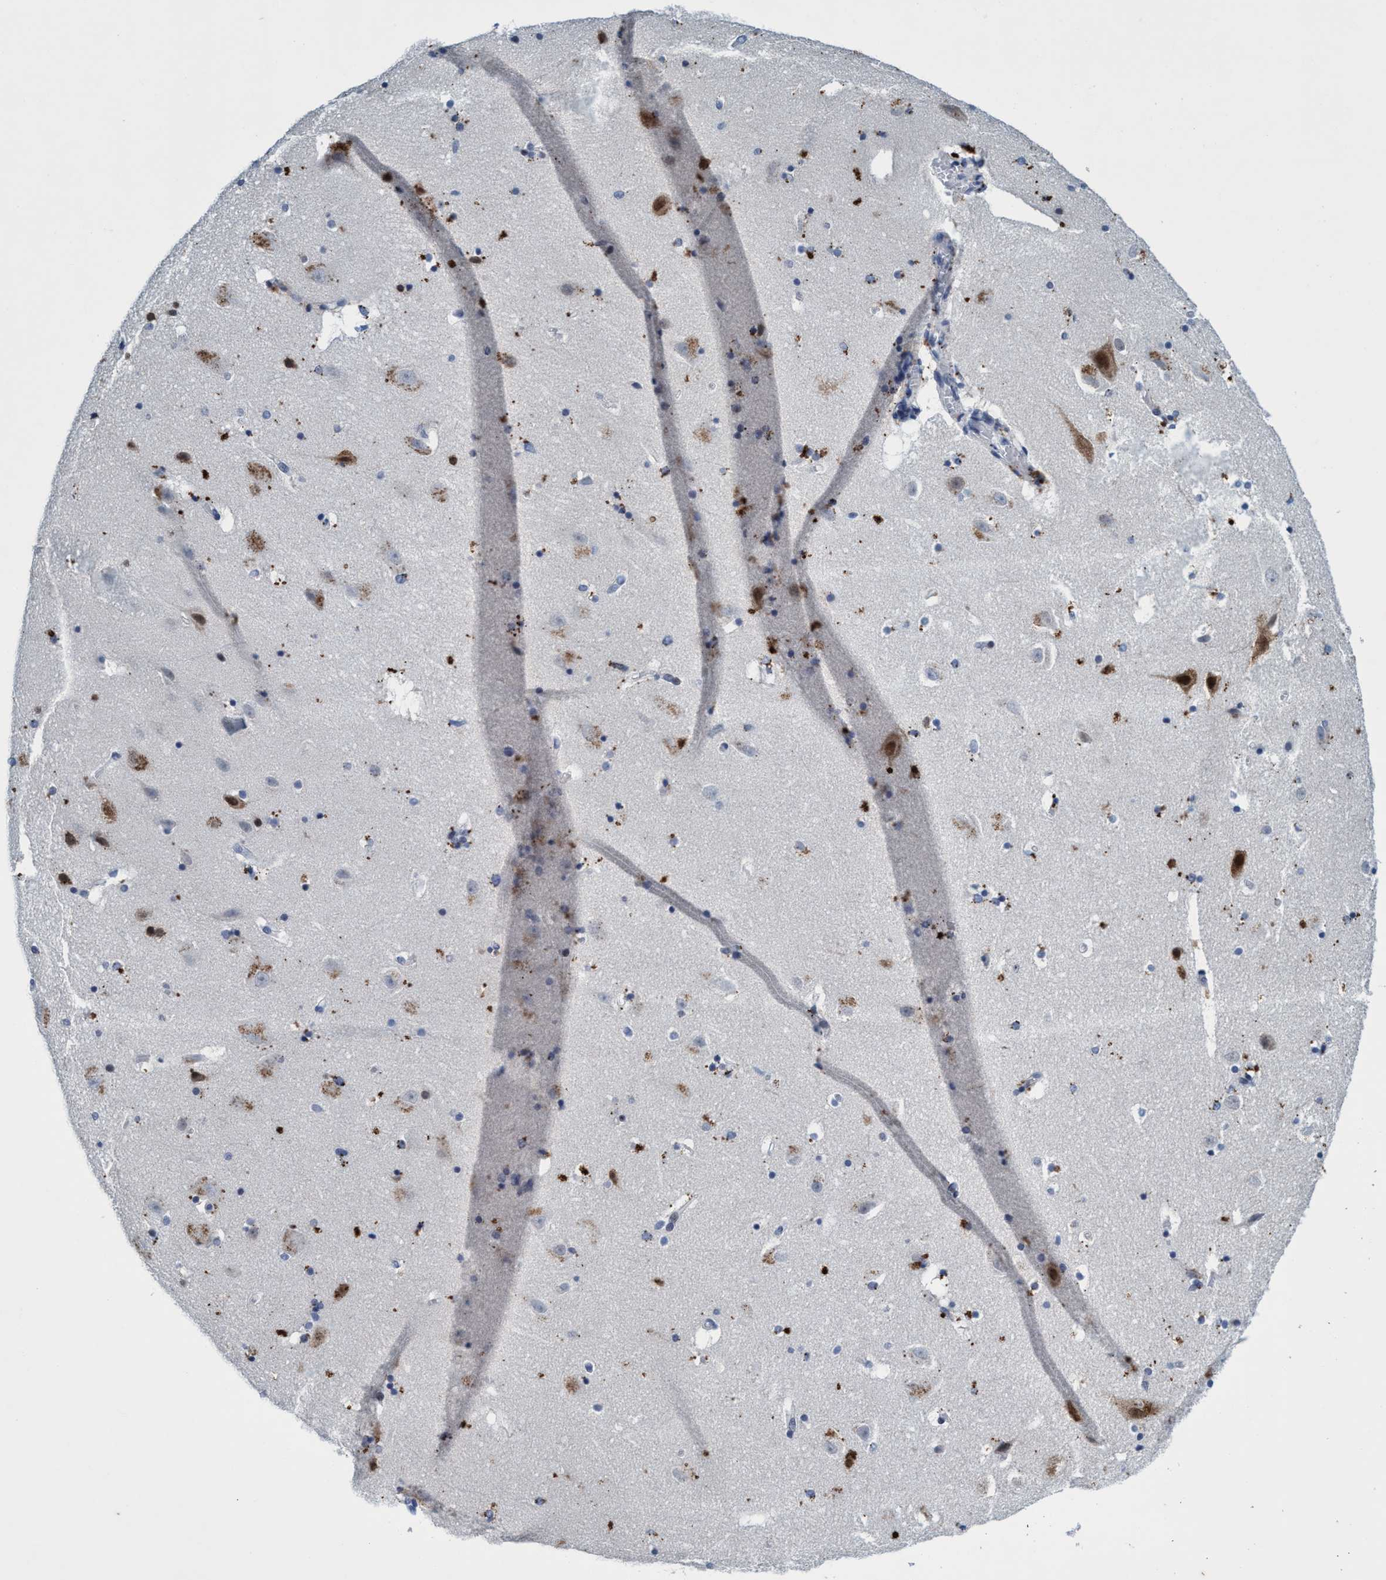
{"staining": {"intensity": "moderate", "quantity": "25%-75%", "location": "cytoplasmic/membranous"}, "tissue": "hippocampus", "cell_type": "Glial cells", "image_type": "normal", "snomed": [{"axis": "morphology", "description": "Normal tissue, NOS"}, {"axis": "topography", "description": "Hippocampus"}], "caption": "Hippocampus stained with DAB IHC reveals medium levels of moderate cytoplasmic/membranous staining in approximately 25%-75% of glial cells.", "gene": "GRB14", "patient": {"sex": "male", "age": 45}}